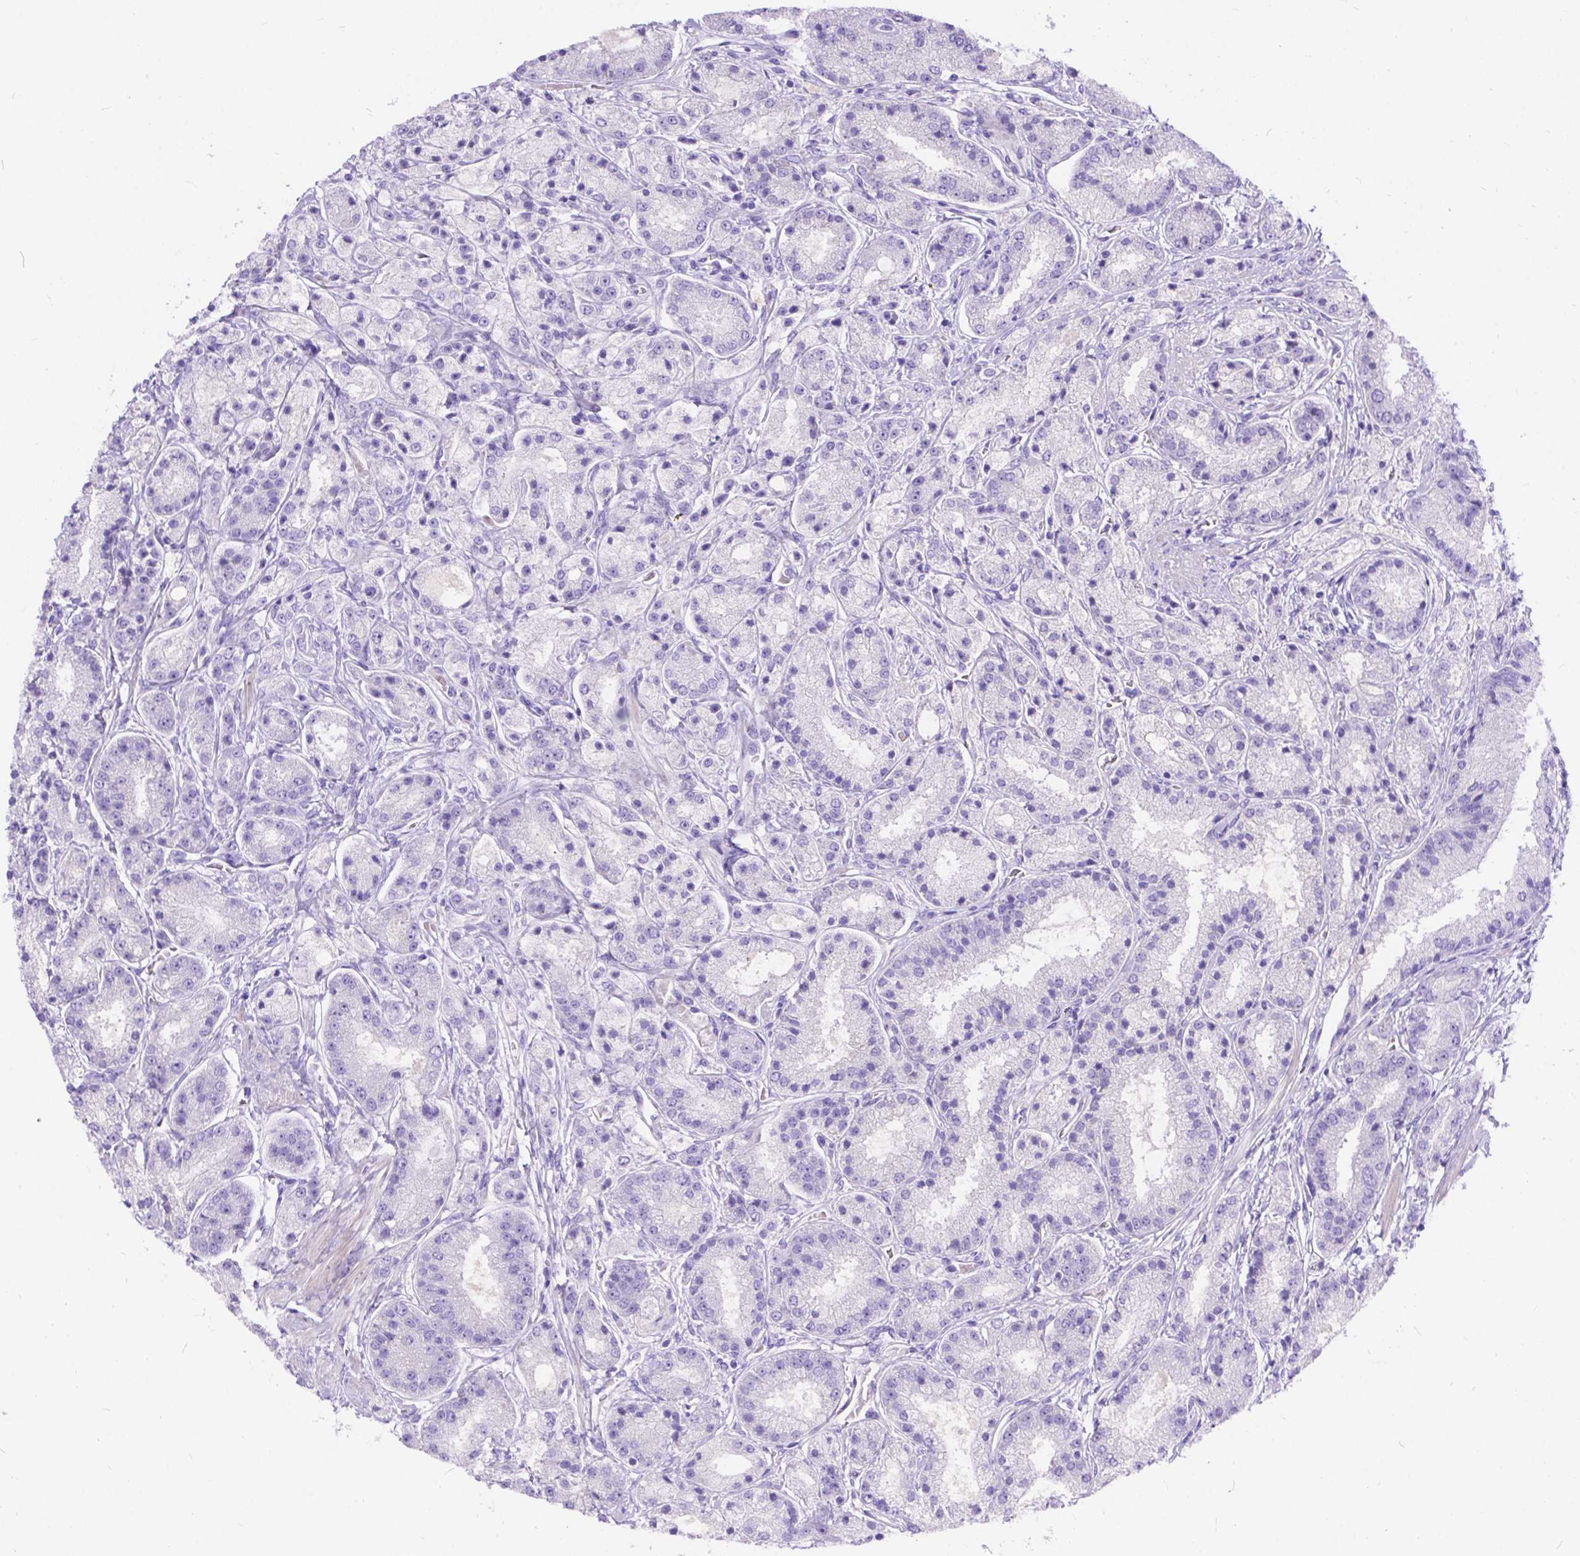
{"staining": {"intensity": "negative", "quantity": "none", "location": "none"}, "tissue": "prostate cancer", "cell_type": "Tumor cells", "image_type": "cancer", "snomed": [{"axis": "morphology", "description": "Adenocarcinoma, High grade"}, {"axis": "topography", "description": "Prostate"}], "caption": "DAB (3,3'-diaminobenzidine) immunohistochemical staining of prostate adenocarcinoma (high-grade) displays no significant expression in tumor cells.", "gene": "KLHL10", "patient": {"sex": "male", "age": 67}}